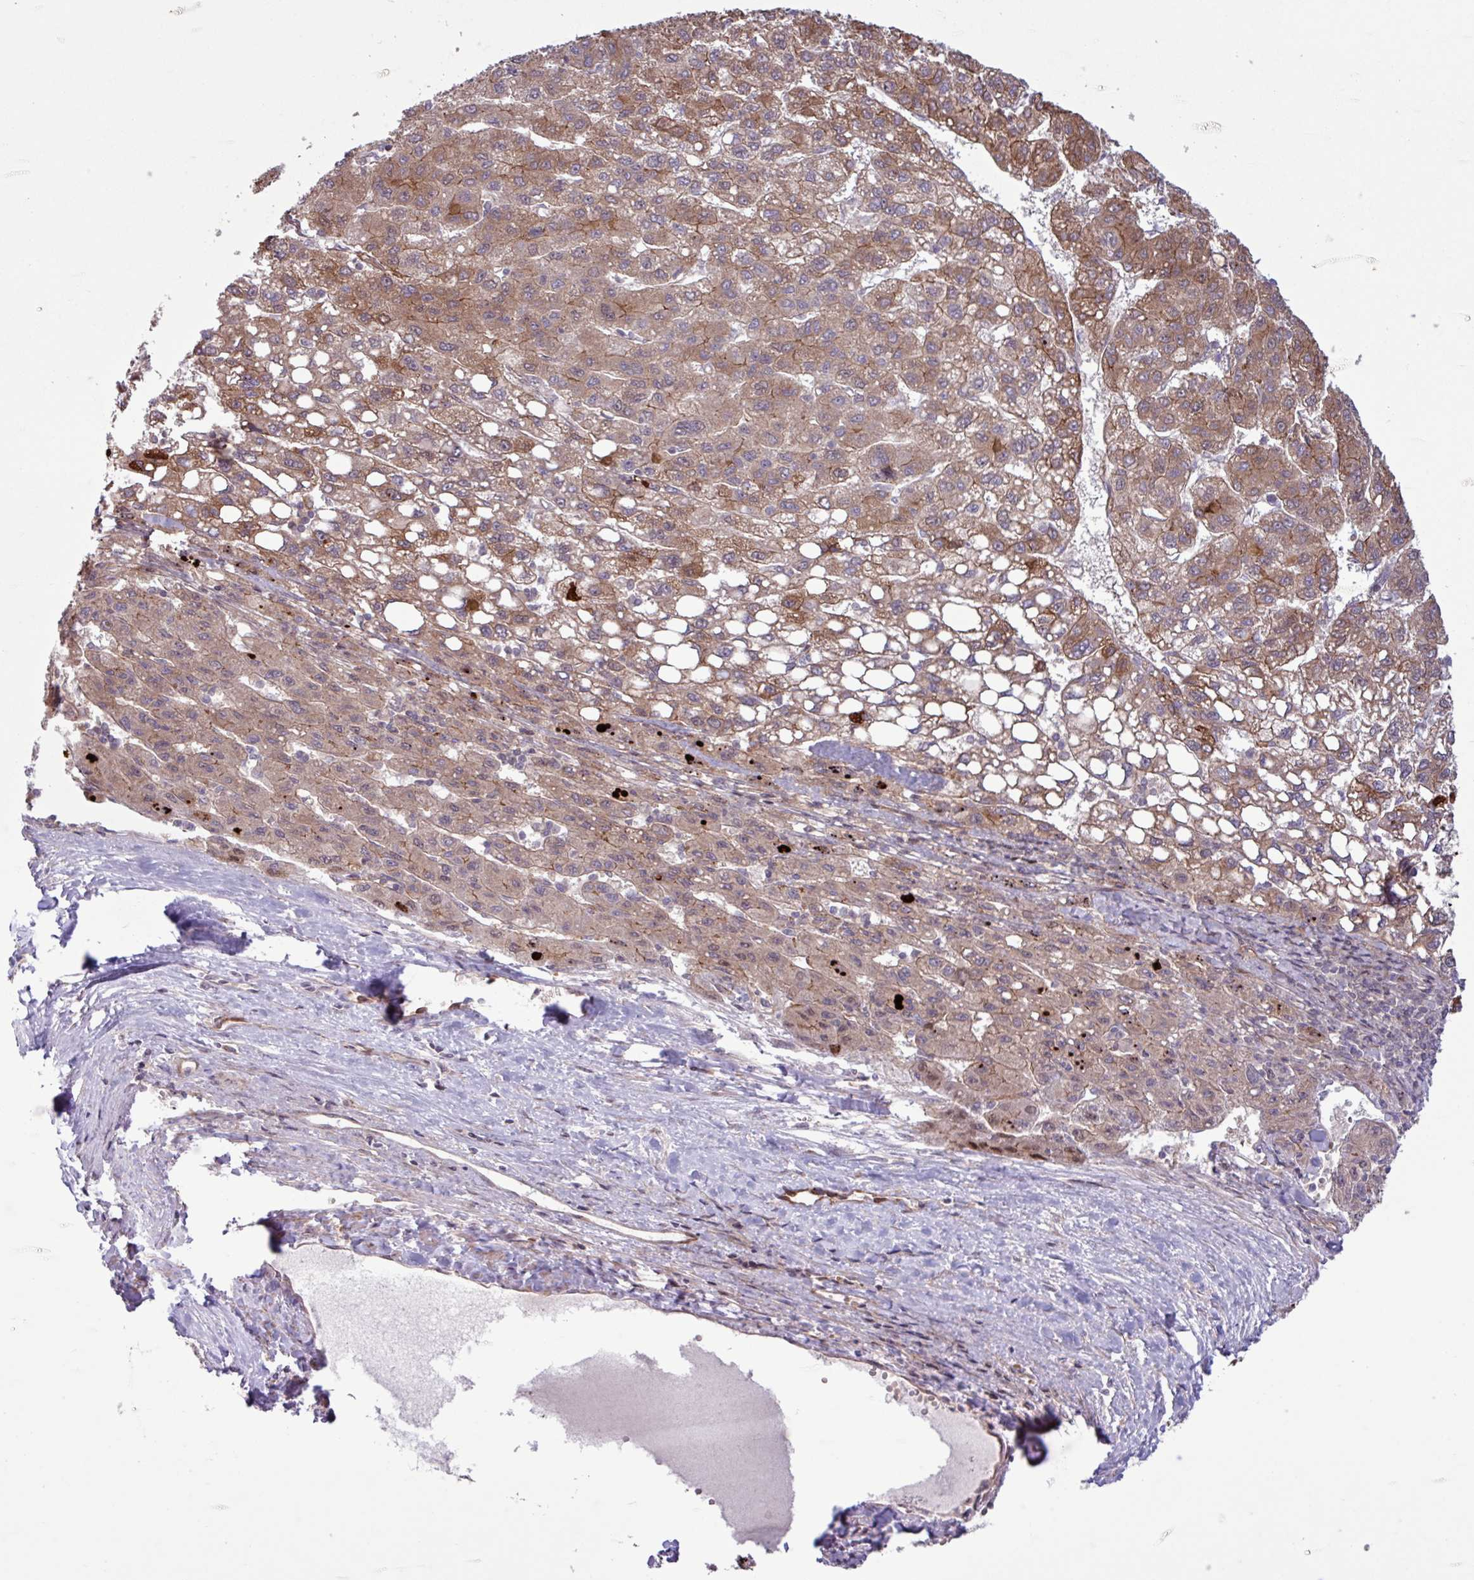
{"staining": {"intensity": "moderate", "quantity": "<25%", "location": "cytoplasmic/membranous"}, "tissue": "liver cancer", "cell_type": "Tumor cells", "image_type": "cancer", "snomed": [{"axis": "morphology", "description": "Carcinoma, Hepatocellular, NOS"}, {"axis": "topography", "description": "Liver"}], "caption": "Immunohistochemical staining of hepatocellular carcinoma (liver) demonstrates low levels of moderate cytoplasmic/membranous staining in about <25% of tumor cells.", "gene": "PDPR", "patient": {"sex": "female", "age": 82}}